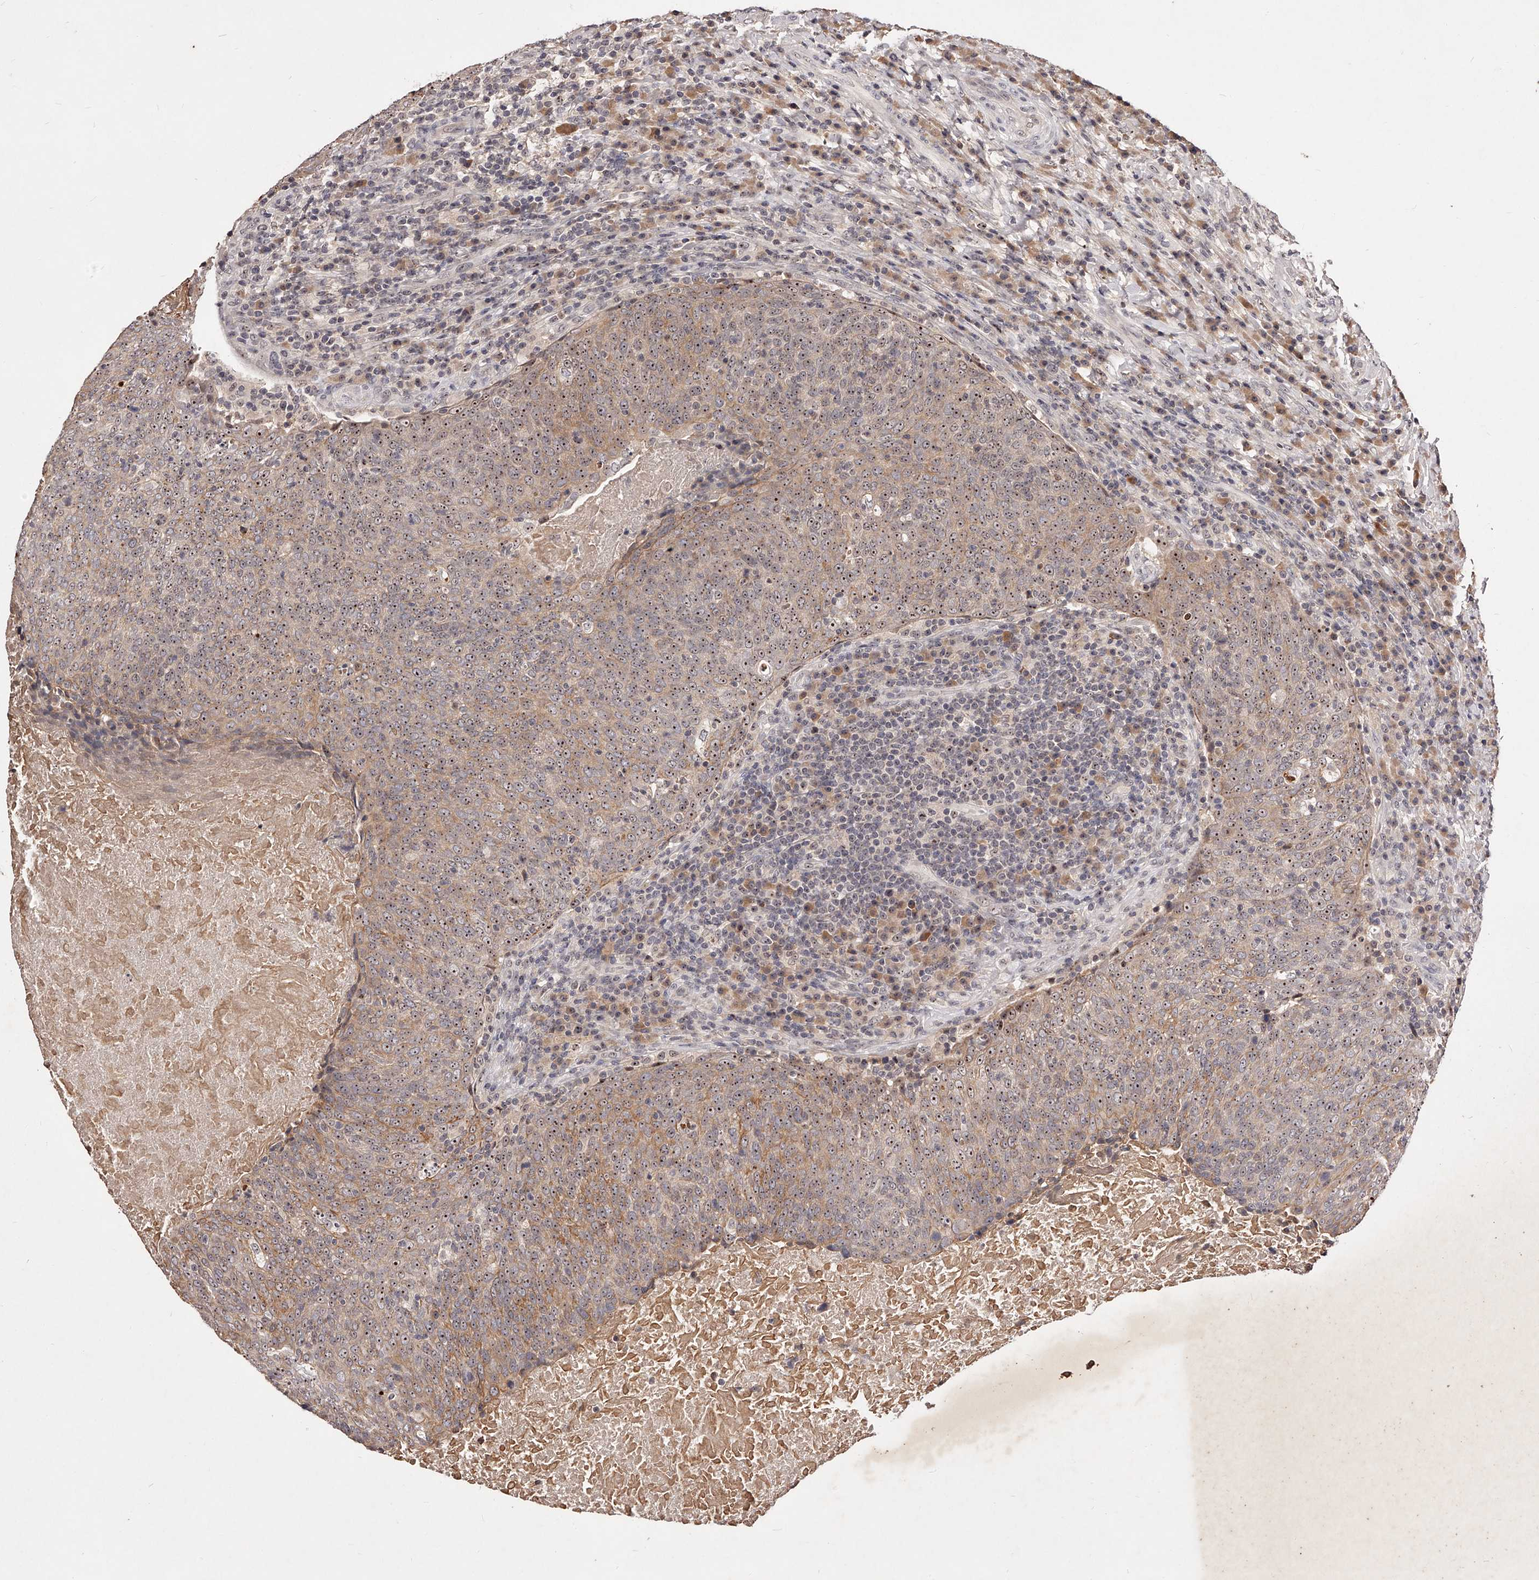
{"staining": {"intensity": "moderate", "quantity": ">75%", "location": "cytoplasmic/membranous,nuclear"}, "tissue": "head and neck cancer", "cell_type": "Tumor cells", "image_type": "cancer", "snomed": [{"axis": "morphology", "description": "Squamous cell carcinoma, NOS"}, {"axis": "morphology", "description": "Squamous cell carcinoma, metastatic, NOS"}, {"axis": "topography", "description": "Lymph node"}, {"axis": "topography", "description": "Head-Neck"}], "caption": "Brown immunohistochemical staining in metastatic squamous cell carcinoma (head and neck) demonstrates moderate cytoplasmic/membranous and nuclear staining in approximately >75% of tumor cells.", "gene": "PHACTR1", "patient": {"sex": "male", "age": 62}}